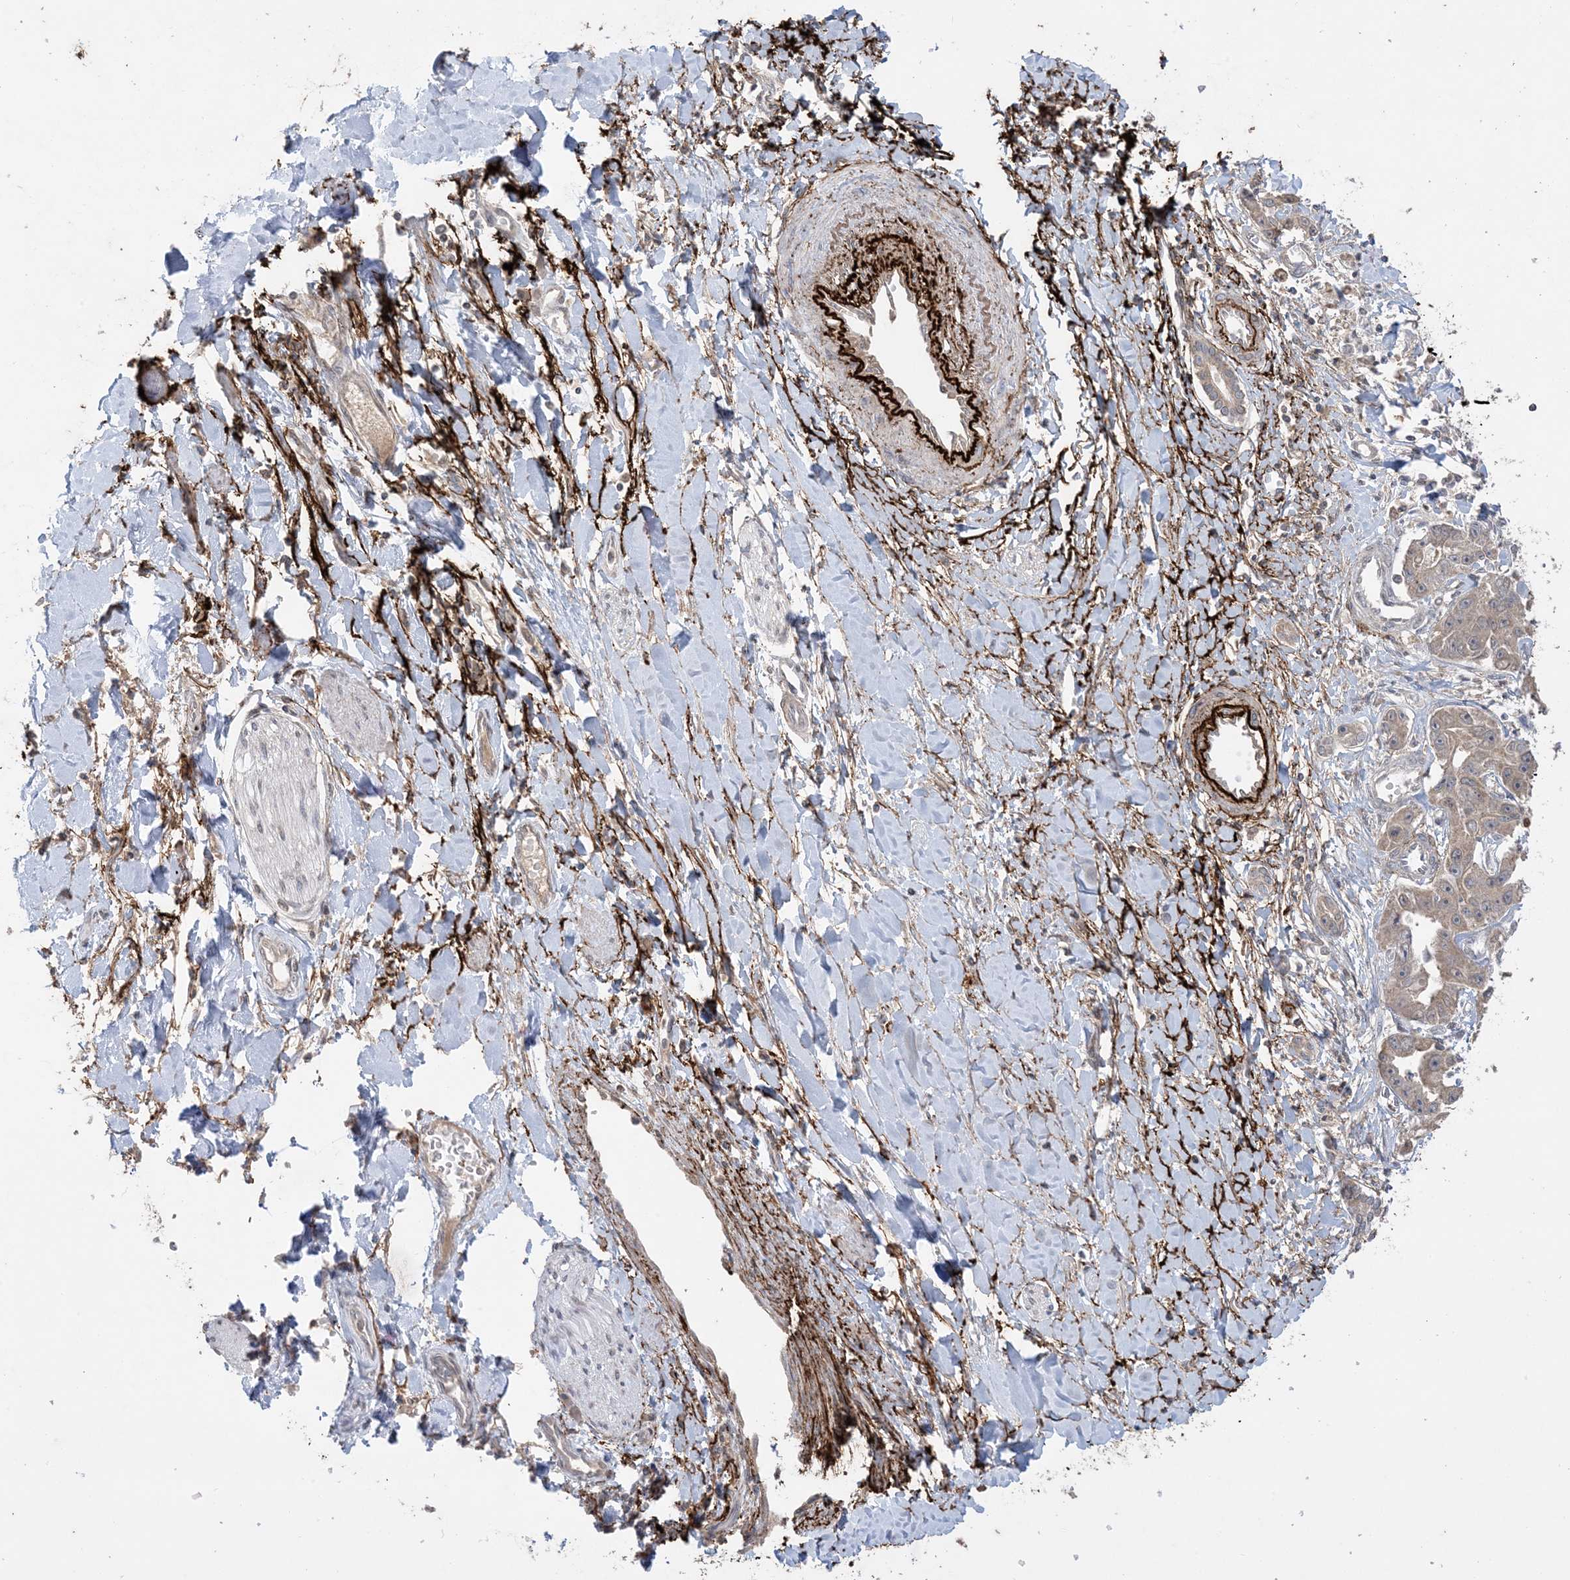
{"staining": {"intensity": "moderate", "quantity": ">75%", "location": "cytoplasmic/membranous"}, "tissue": "liver cancer", "cell_type": "Tumor cells", "image_type": "cancer", "snomed": [{"axis": "morphology", "description": "Cholangiocarcinoma"}, {"axis": "topography", "description": "Liver"}], "caption": "A medium amount of moderate cytoplasmic/membranous positivity is present in about >75% of tumor cells in liver cancer tissue.", "gene": "XRN1", "patient": {"sex": "male", "age": 59}}